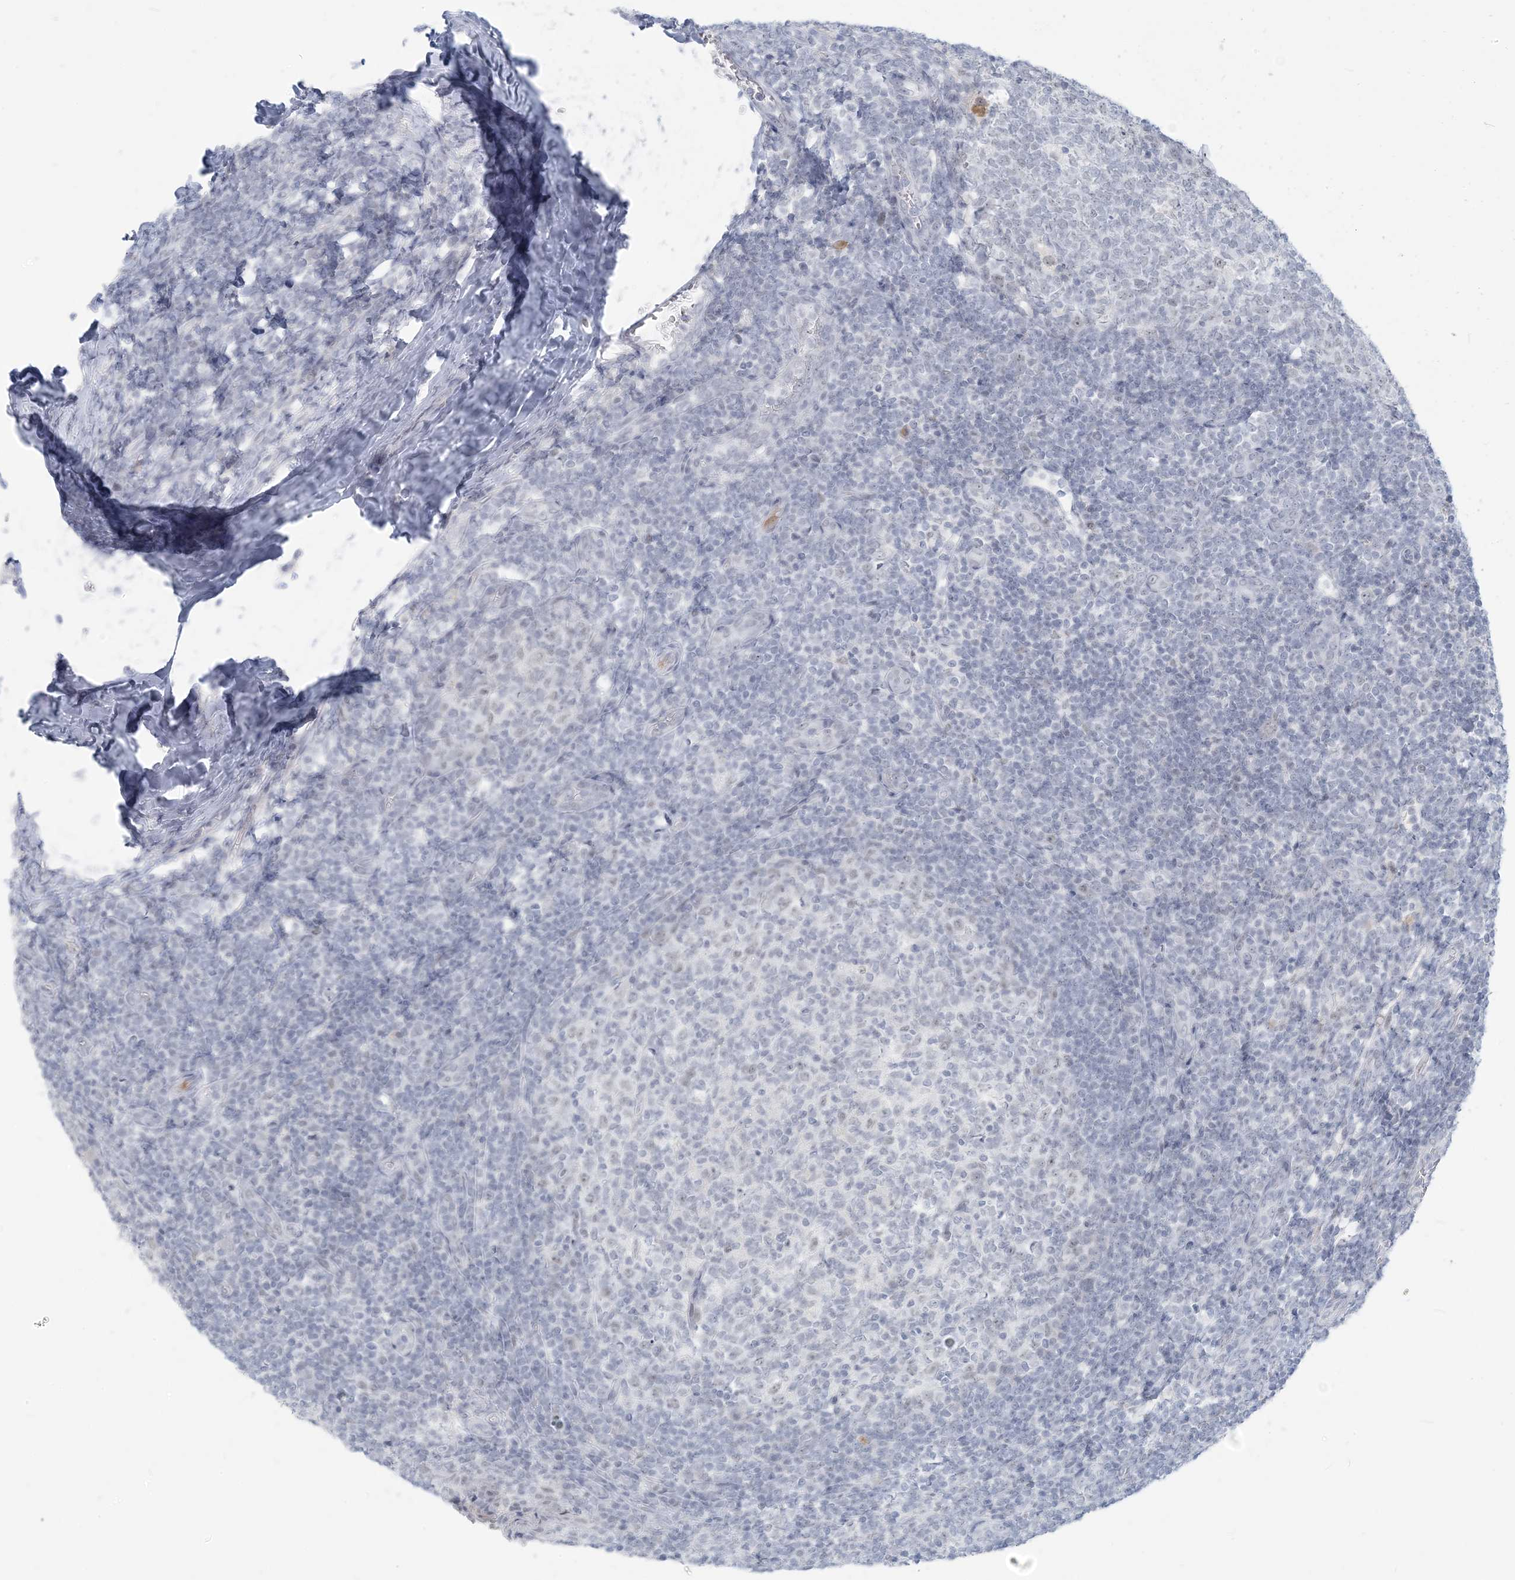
{"staining": {"intensity": "negative", "quantity": "none", "location": "none"}, "tissue": "tonsil", "cell_type": "Germinal center cells", "image_type": "normal", "snomed": [{"axis": "morphology", "description": "Normal tissue, NOS"}, {"axis": "topography", "description": "Tonsil"}], "caption": "The micrograph demonstrates no staining of germinal center cells in unremarkable tonsil. (DAB immunohistochemistry (IHC) visualized using brightfield microscopy, high magnification).", "gene": "SCML1", "patient": {"sex": "female", "age": 19}}